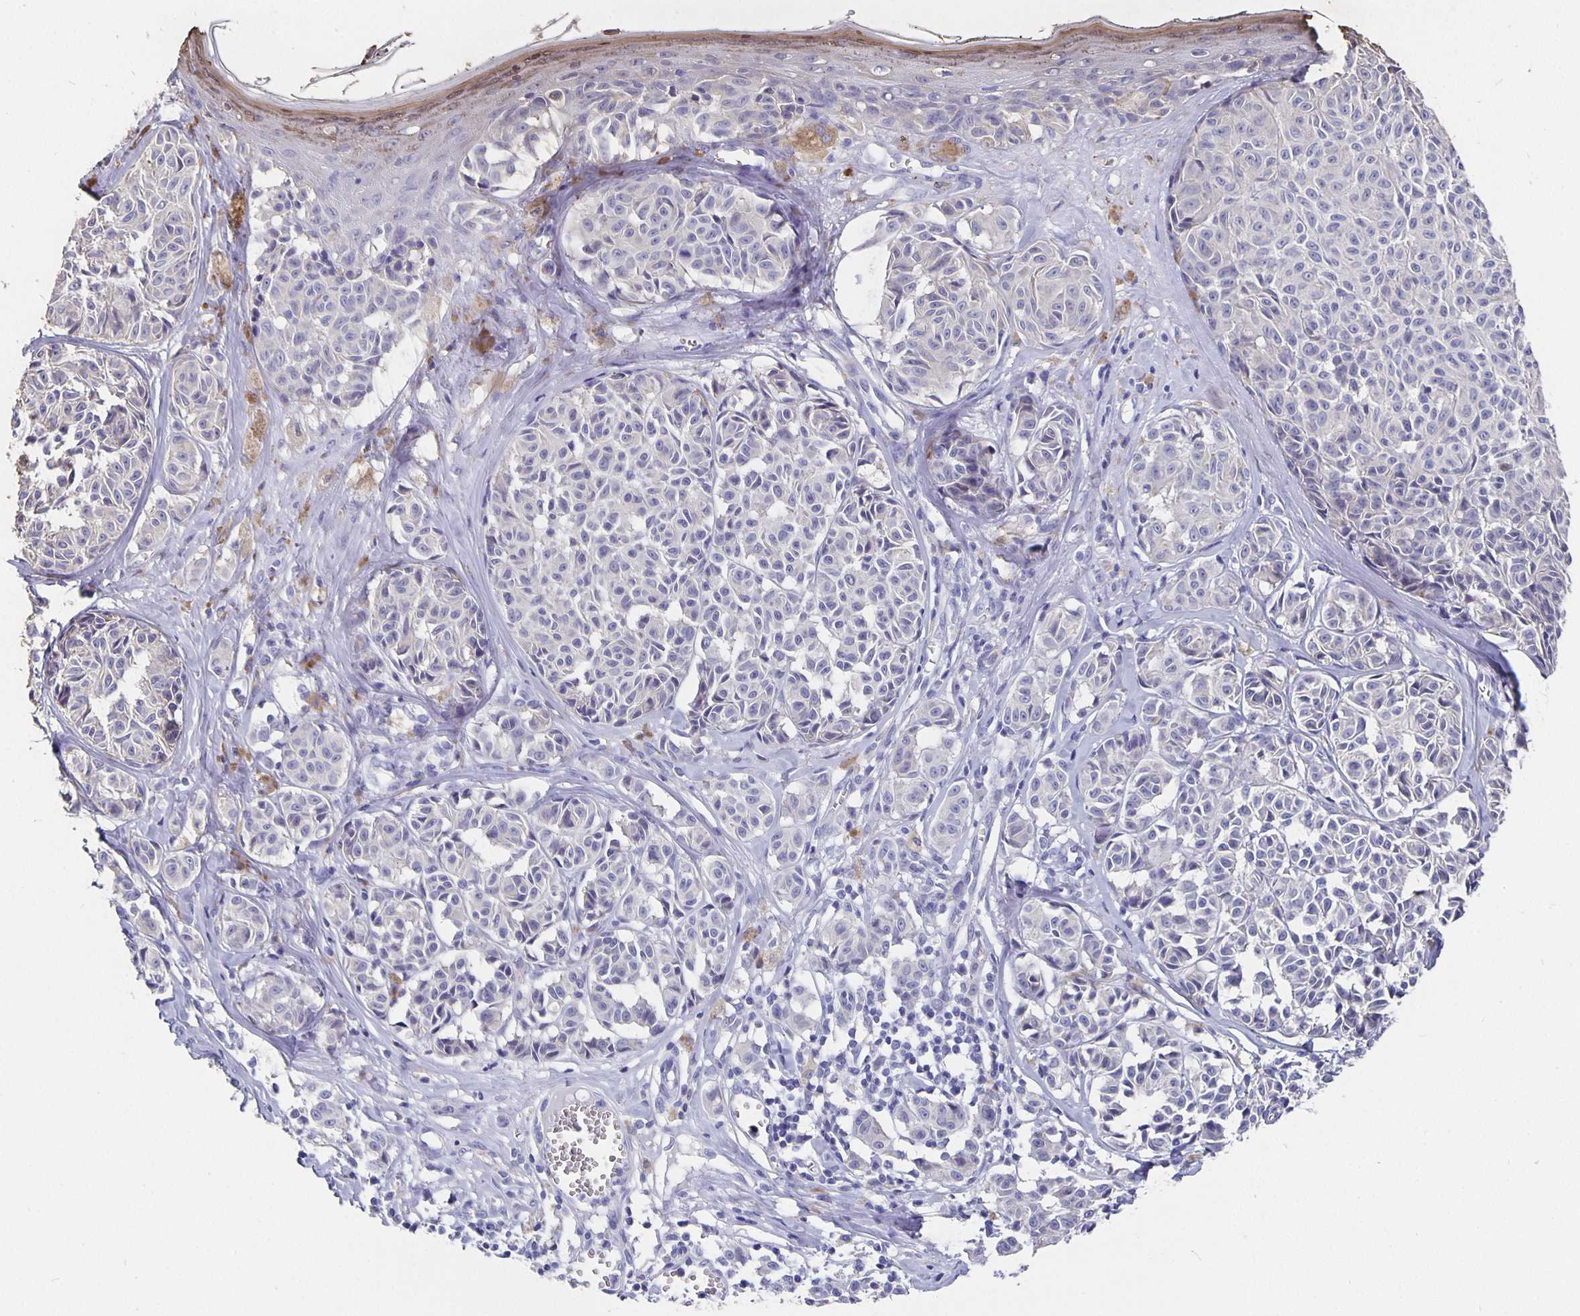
{"staining": {"intensity": "negative", "quantity": "none", "location": "none"}, "tissue": "melanoma", "cell_type": "Tumor cells", "image_type": "cancer", "snomed": [{"axis": "morphology", "description": "Malignant melanoma, NOS"}, {"axis": "topography", "description": "Skin"}], "caption": "Human melanoma stained for a protein using immunohistochemistry (IHC) exhibits no positivity in tumor cells.", "gene": "CFAP74", "patient": {"sex": "female", "age": 43}}